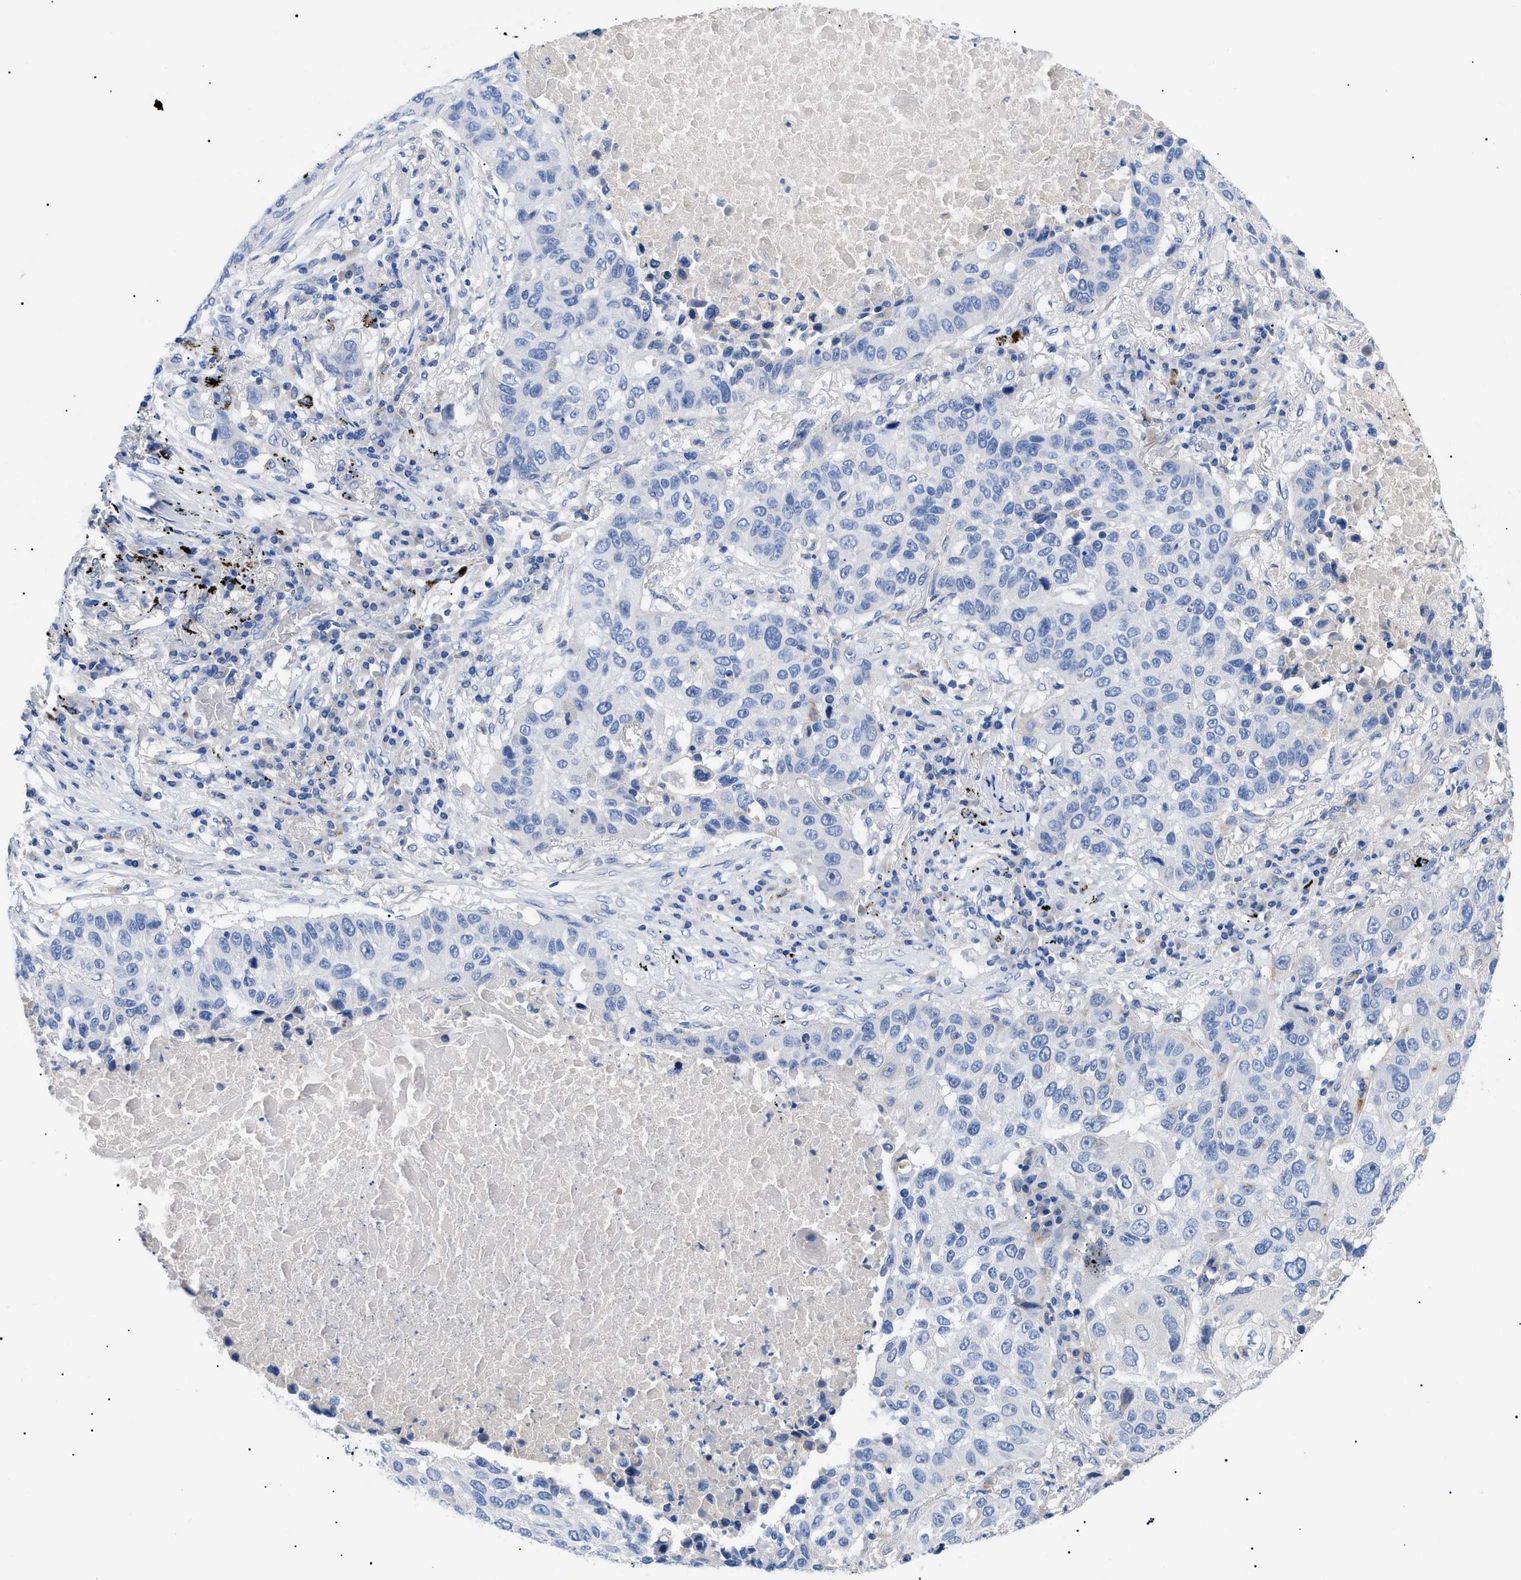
{"staining": {"intensity": "negative", "quantity": "none", "location": "none"}, "tissue": "lung cancer", "cell_type": "Tumor cells", "image_type": "cancer", "snomed": [{"axis": "morphology", "description": "Squamous cell carcinoma, NOS"}, {"axis": "topography", "description": "Lung"}], "caption": "This is a histopathology image of immunohistochemistry (IHC) staining of lung squamous cell carcinoma, which shows no staining in tumor cells. The staining was performed using DAB (3,3'-diaminobenzidine) to visualize the protein expression in brown, while the nuclei were stained in blue with hematoxylin (Magnification: 20x).", "gene": "ACKR1", "patient": {"sex": "male", "age": 57}}